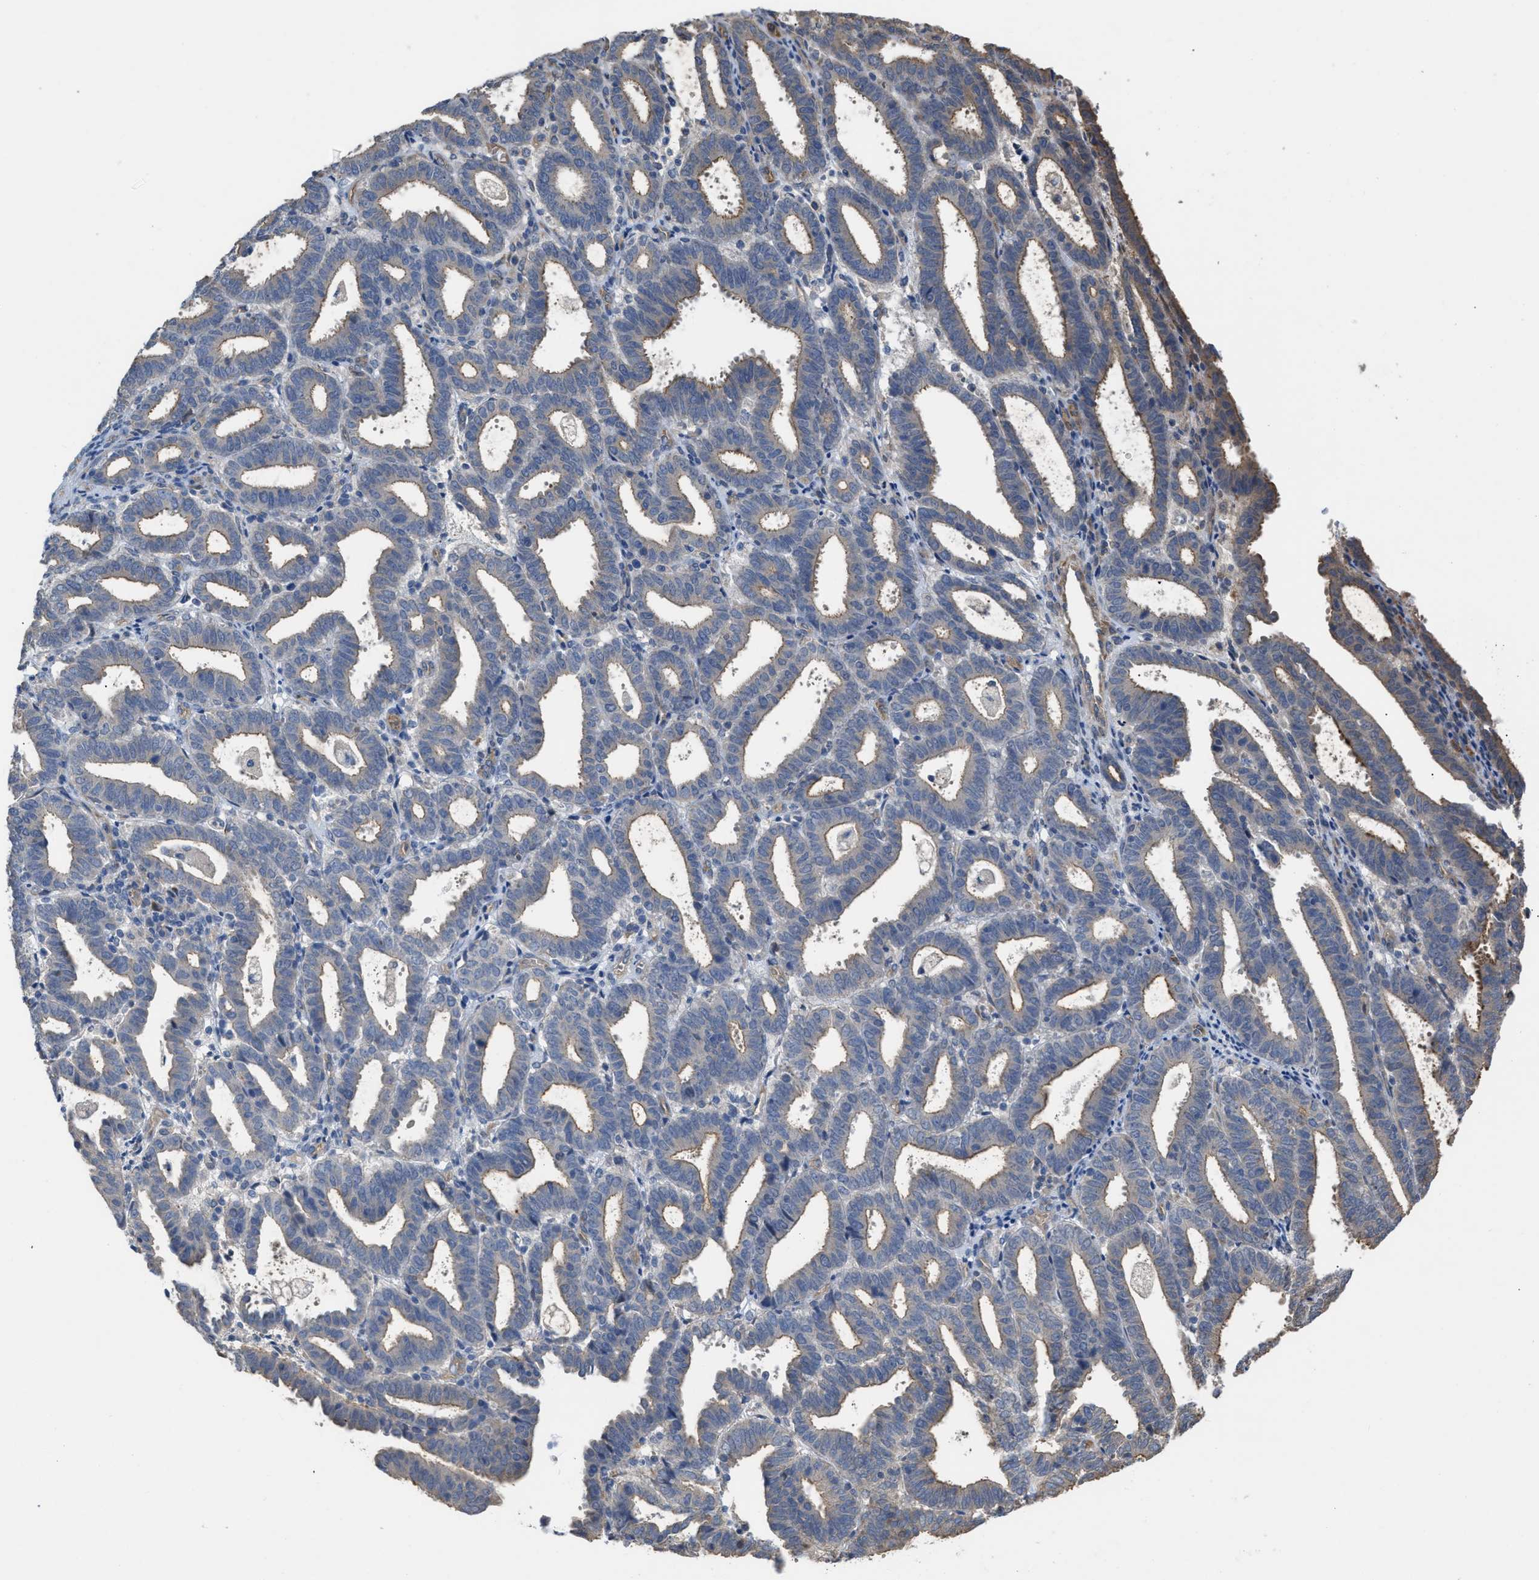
{"staining": {"intensity": "negative", "quantity": "none", "location": "none"}, "tissue": "endometrial cancer", "cell_type": "Tumor cells", "image_type": "cancer", "snomed": [{"axis": "morphology", "description": "Adenocarcinoma, NOS"}, {"axis": "topography", "description": "Uterus"}], "caption": "A photomicrograph of endometrial cancer stained for a protein demonstrates no brown staining in tumor cells.", "gene": "SLC4A11", "patient": {"sex": "female", "age": 83}}